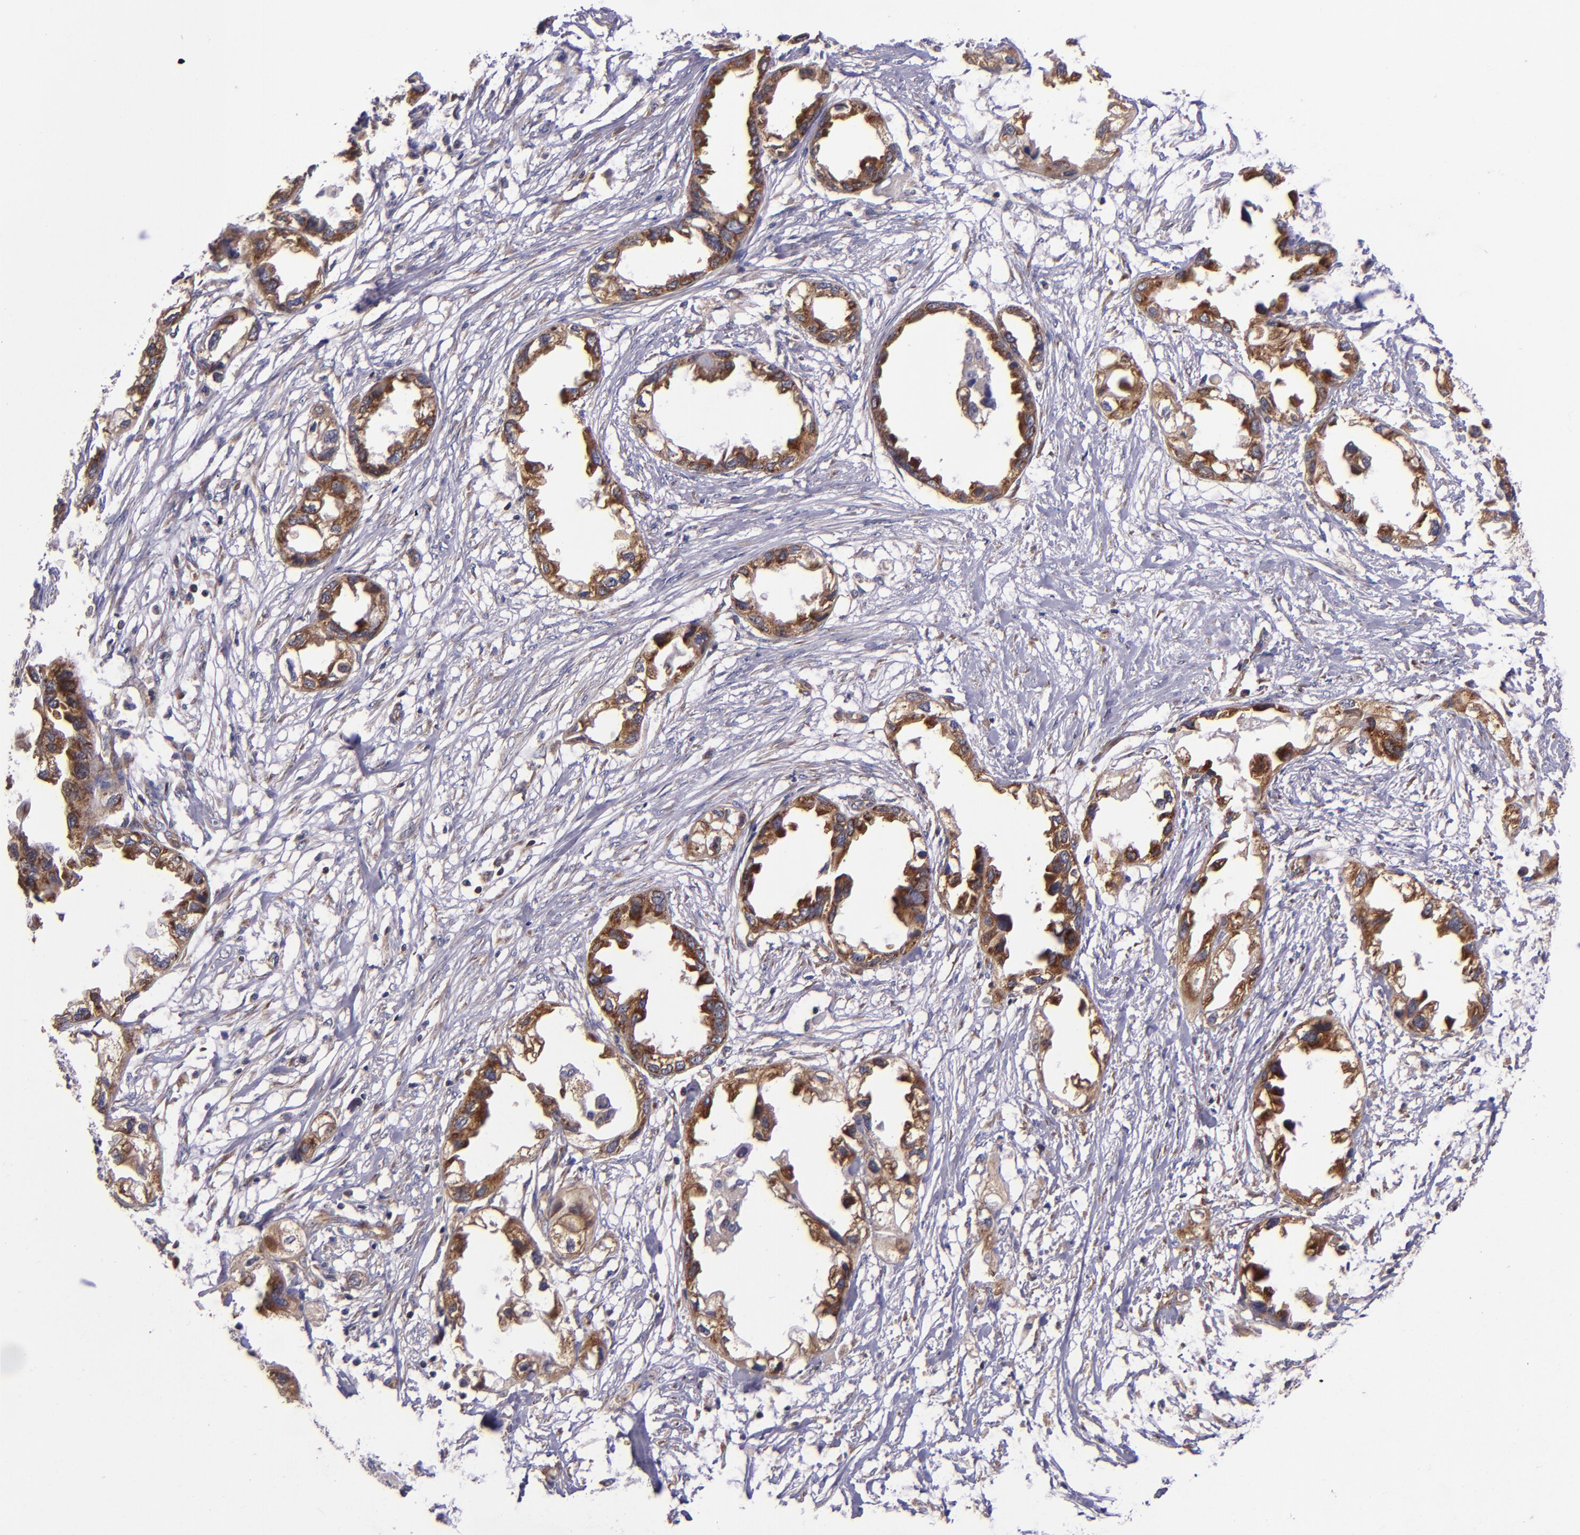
{"staining": {"intensity": "strong", "quantity": ">75%", "location": "cytoplasmic/membranous"}, "tissue": "endometrial cancer", "cell_type": "Tumor cells", "image_type": "cancer", "snomed": [{"axis": "morphology", "description": "Adenocarcinoma, NOS"}, {"axis": "topography", "description": "Endometrium"}], "caption": "Protein staining shows strong cytoplasmic/membranous expression in approximately >75% of tumor cells in endometrial adenocarcinoma. The staining was performed using DAB, with brown indicating positive protein expression. Nuclei are stained blue with hematoxylin.", "gene": "EIF4ENIF1", "patient": {"sex": "female", "age": 67}}